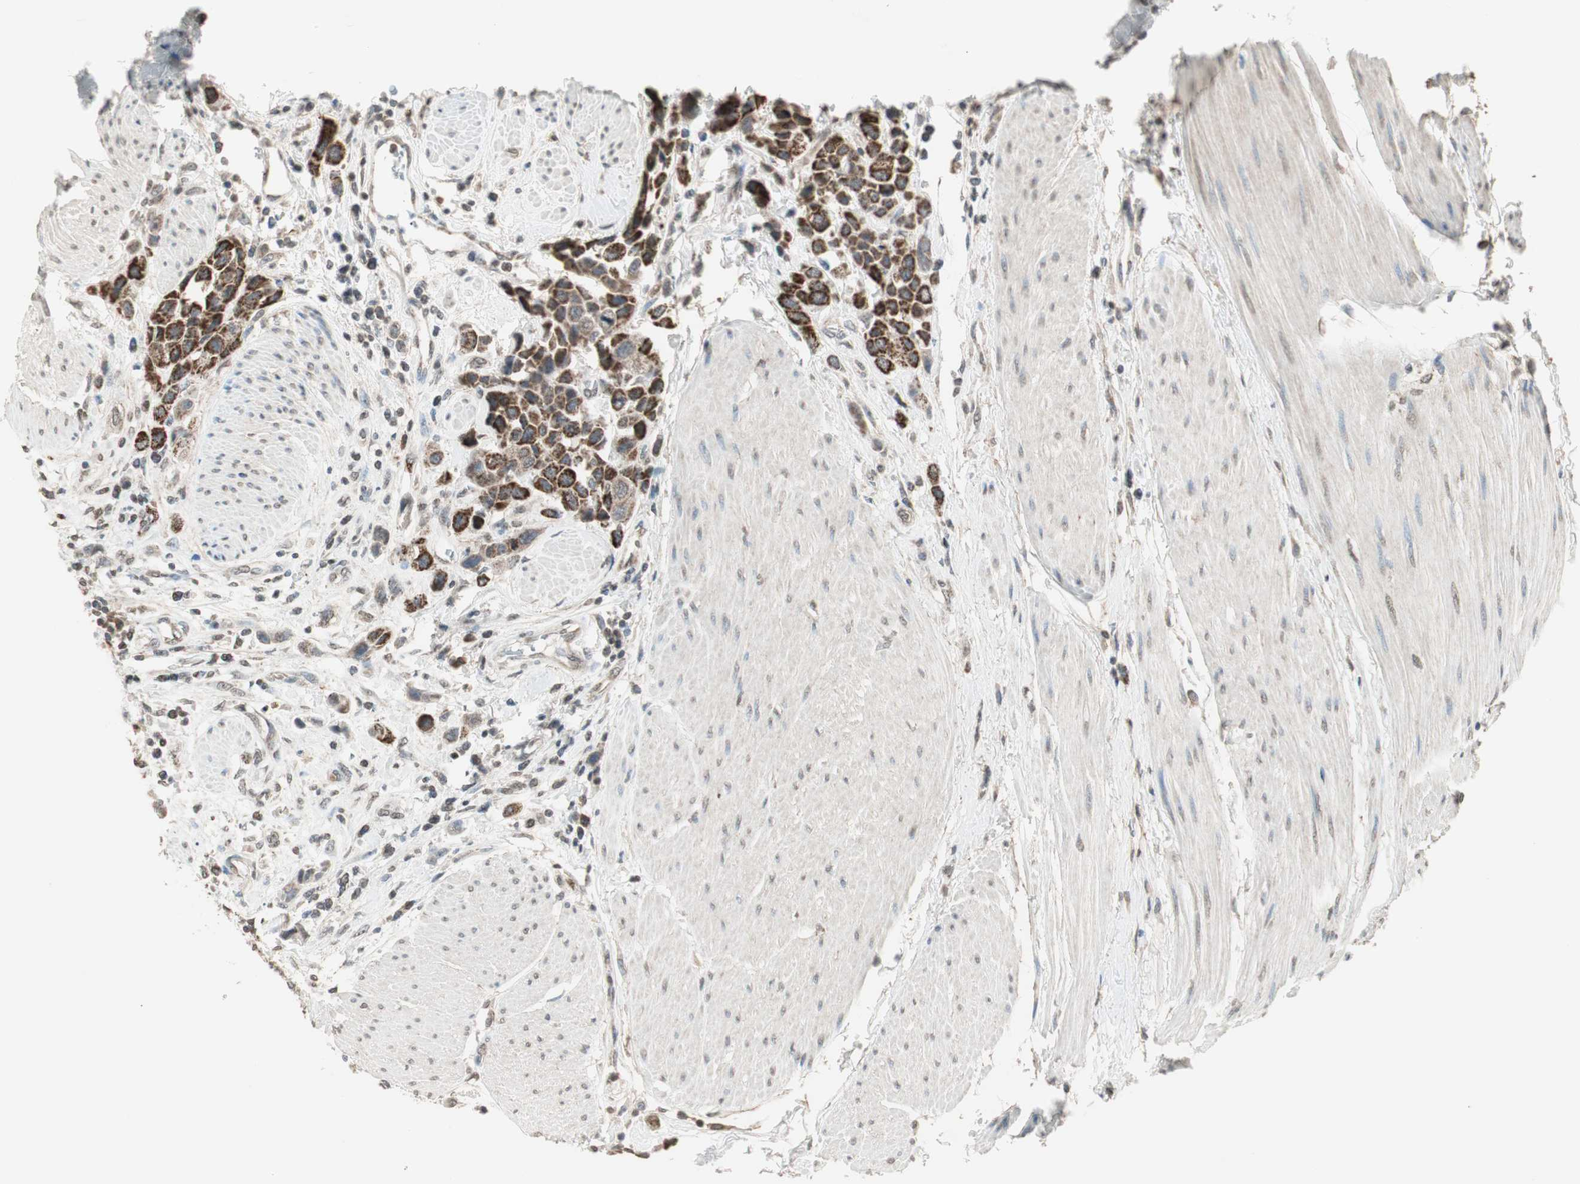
{"staining": {"intensity": "strong", "quantity": ">75%", "location": "cytoplasmic/membranous"}, "tissue": "urothelial cancer", "cell_type": "Tumor cells", "image_type": "cancer", "snomed": [{"axis": "morphology", "description": "Urothelial carcinoma, High grade"}, {"axis": "topography", "description": "Urinary bladder"}], "caption": "Protein expression by immunohistochemistry shows strong cytoplasmic/membranous expression in approximately >75% of tumor cells in high-grade urothelial carcinoma. (DAB = brown stain, brightfield microscopy at high magnification).", "gene": "PRELID1", "patient": {"sex": "male", "age": 50}}